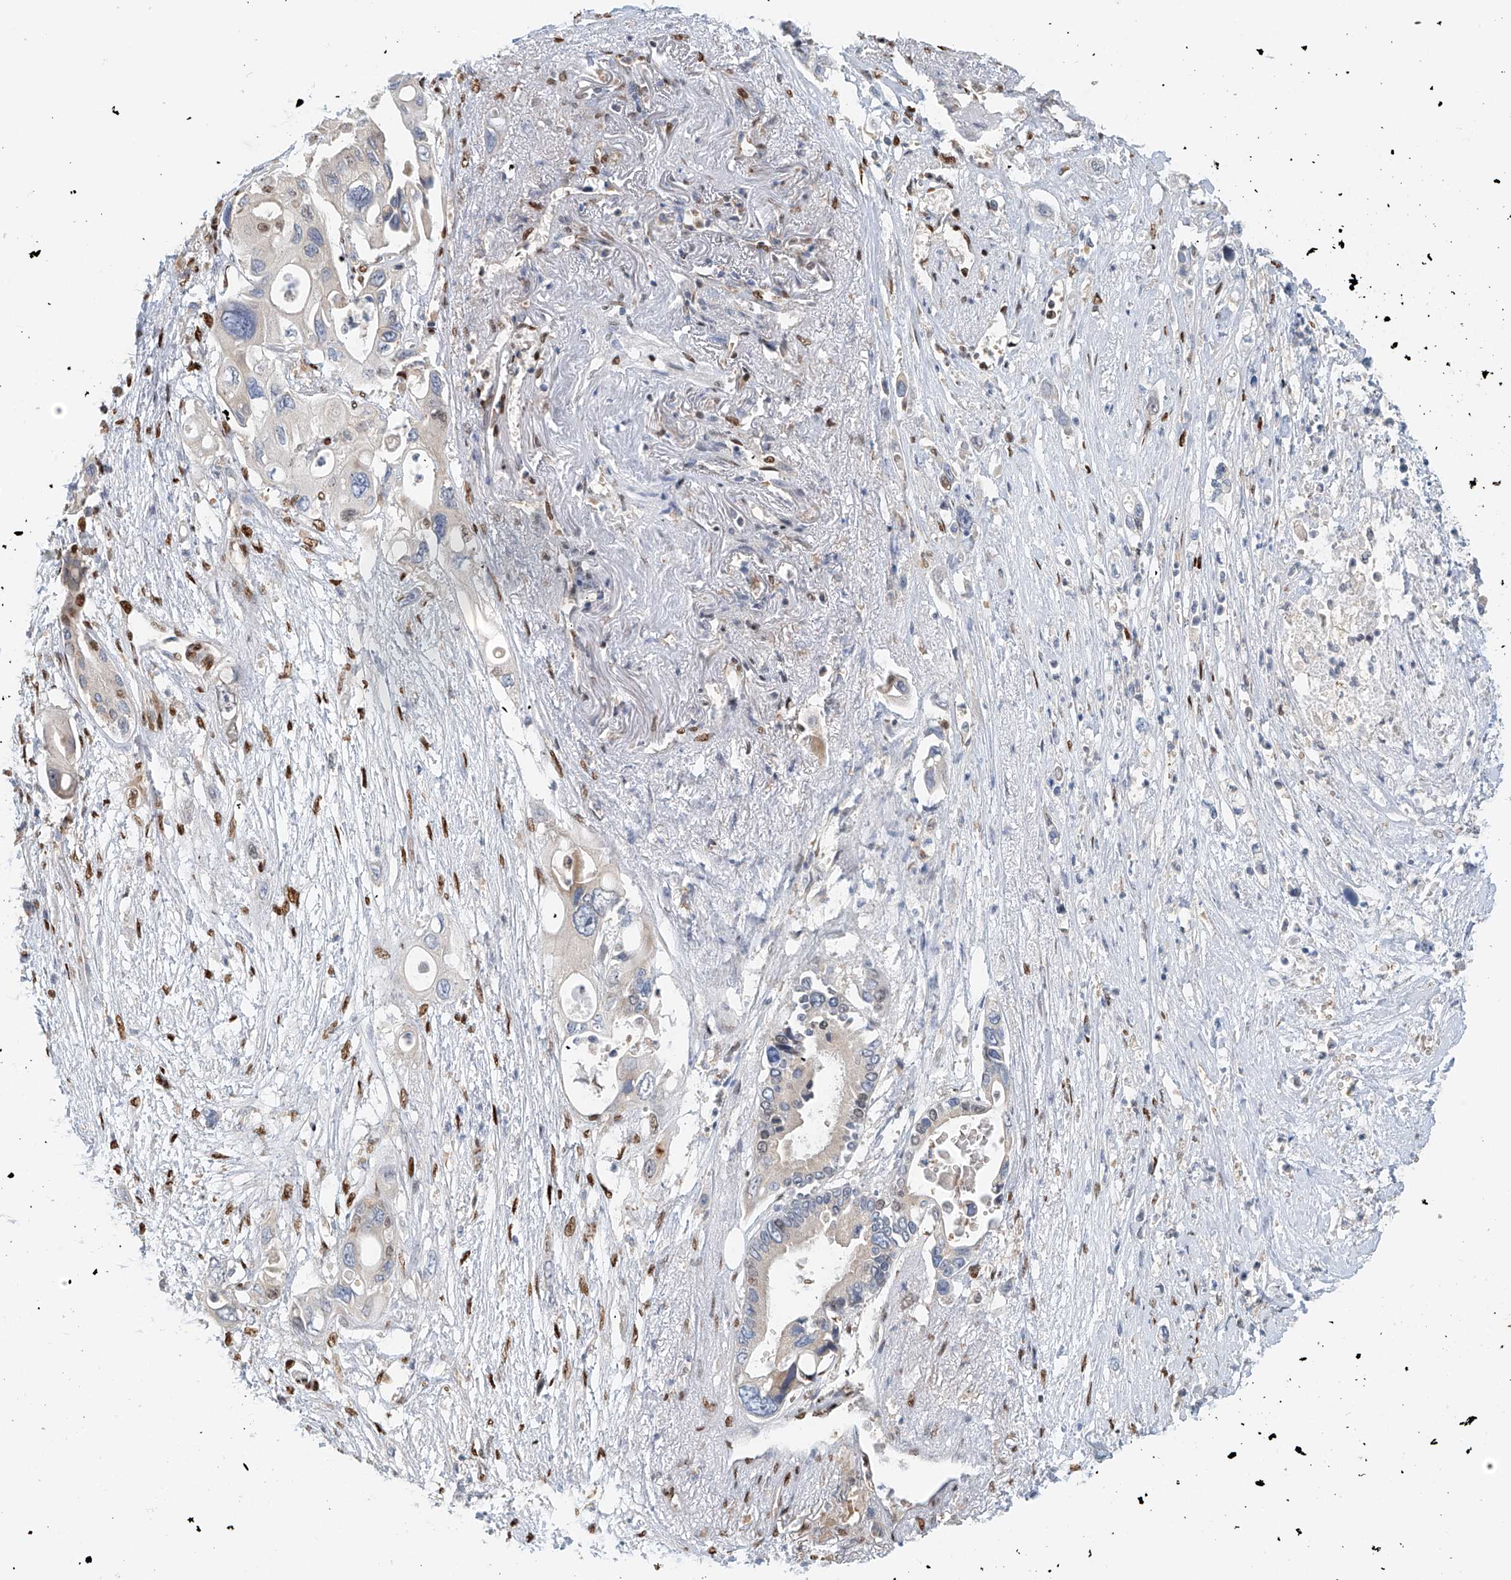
{"staining": {"intensity": "moderate", "quantity": "<25%", "location": "nuclear"}, "tissue": "pancreatic cancer", "cell_type": "Tumor cells", "image_type": "cancer", "snomed": [{"axis": "morphology", "description": "Adenocarcinoma, NOS"}, {"axis": "topography", "description": "Pancreas"}], "caption": "Immunohistochemistry (IHC) staining of pancreatic cancer, which demonstrates low levels of moderate nuclear positivity in approximately <25% of tumor cells indicating moderate nuclear protein staining. The staining was performed using DAB (brown) for protein detection and nuclei were counterstained in hematoxylin (blue).", "gene": "ZNF514", "patient": {"sex": "male", "age": 66}}